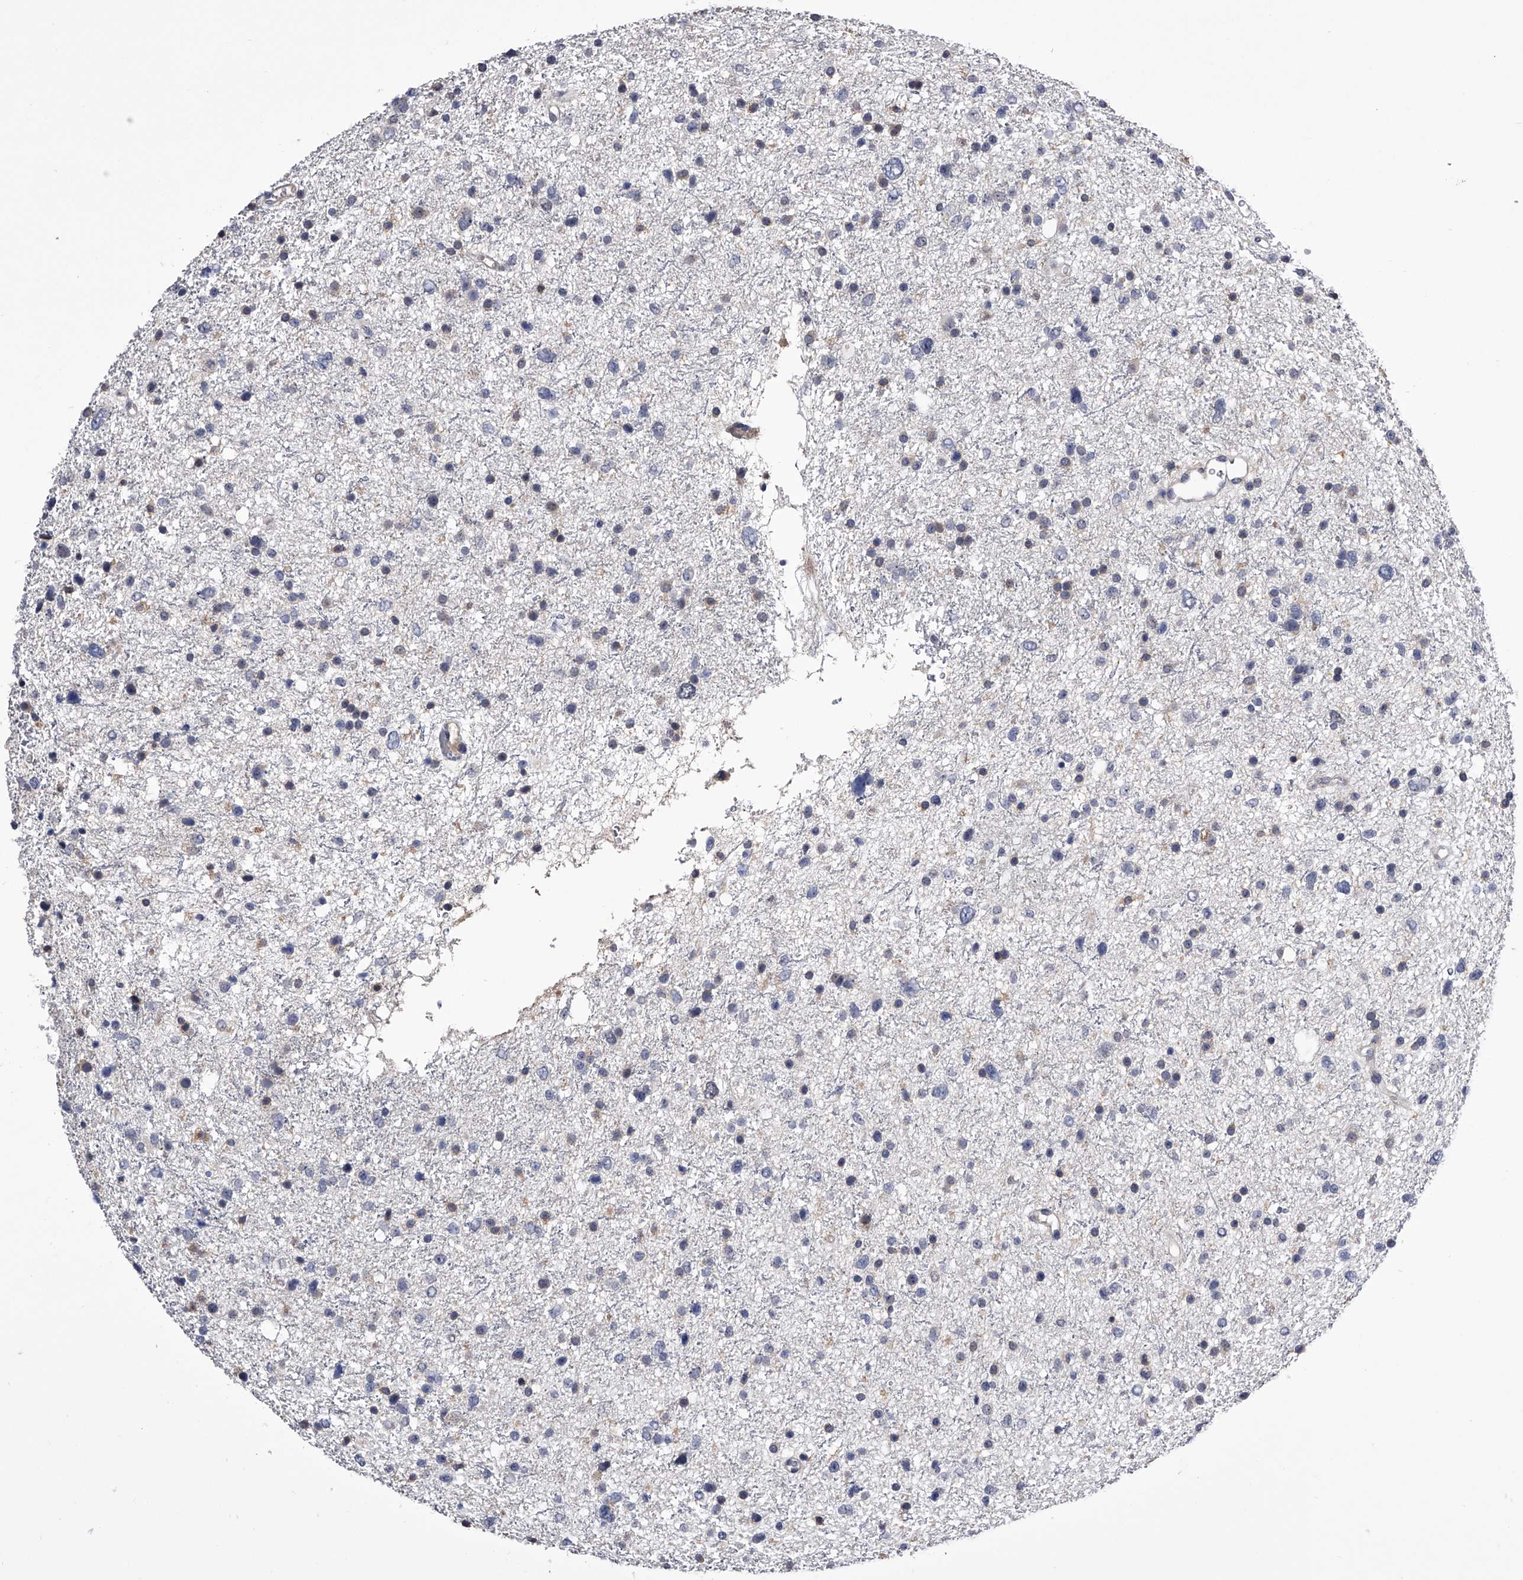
{"staining": {"intensity": "negative", "quantity": "none", "location": "none"}, "tissue": "glioma", "cell_type": "Tumor cells", "image_type": "cancer", "snomed": [{"axis": "morphology", "description": "Glioma, malignant, Low grade"}, {"axis": "topography", "description": "Brain"}], "caption": "Malignant glioma (low-grade) was stained to show a protein in brown. There is no significant positivity in tumor cells. (DAB immunohistochemistry (IHC) visualized using brightfield microscopy, high magnification).", "gene": "PAN3", "patient": {"sex": "female", "age": 37}}